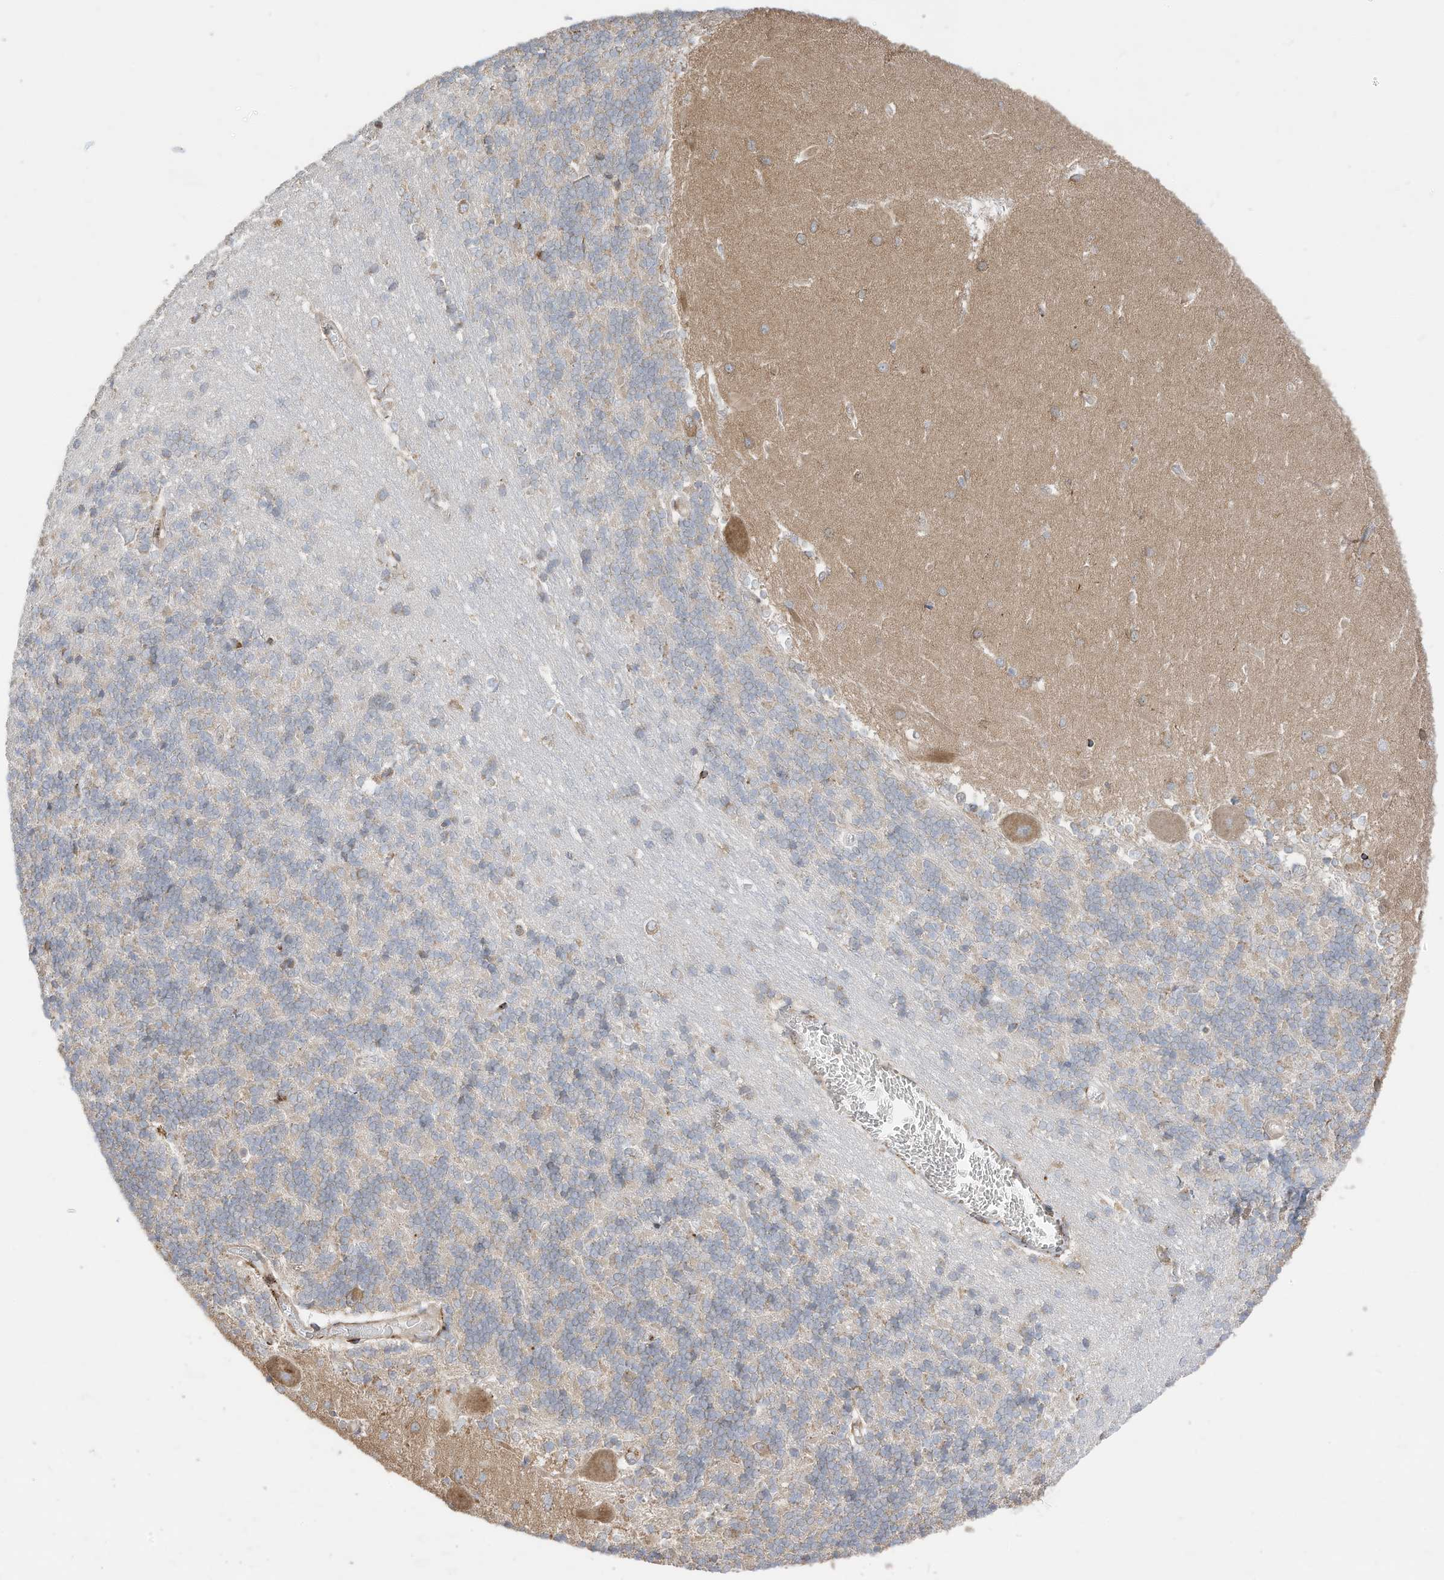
{"staining": {"intensity": "negative", "quantity": "none", "location": "none"}, "tissue": "cerebellum", "cell_type": "Cells in granular layer", "image_type": "normal", "snomed": [{"axis": "morphology", "description": "Normal tissue, NOS"}, {"axis": "topography", "description": "Cerebellum"}], "caption": "Immunohistochemistry (IHC) histopathology image of unremarkable cerebellum: cerebellum stained with DAB (3,3'-diaminobenzidine) reveals no significant protein expression in cells in granular layer. (Immunohistochemistry, brightfield microscopy, high magnification).", "gene": "TRNAU1AP", "patient": {"sex": "male", "age": 37}}